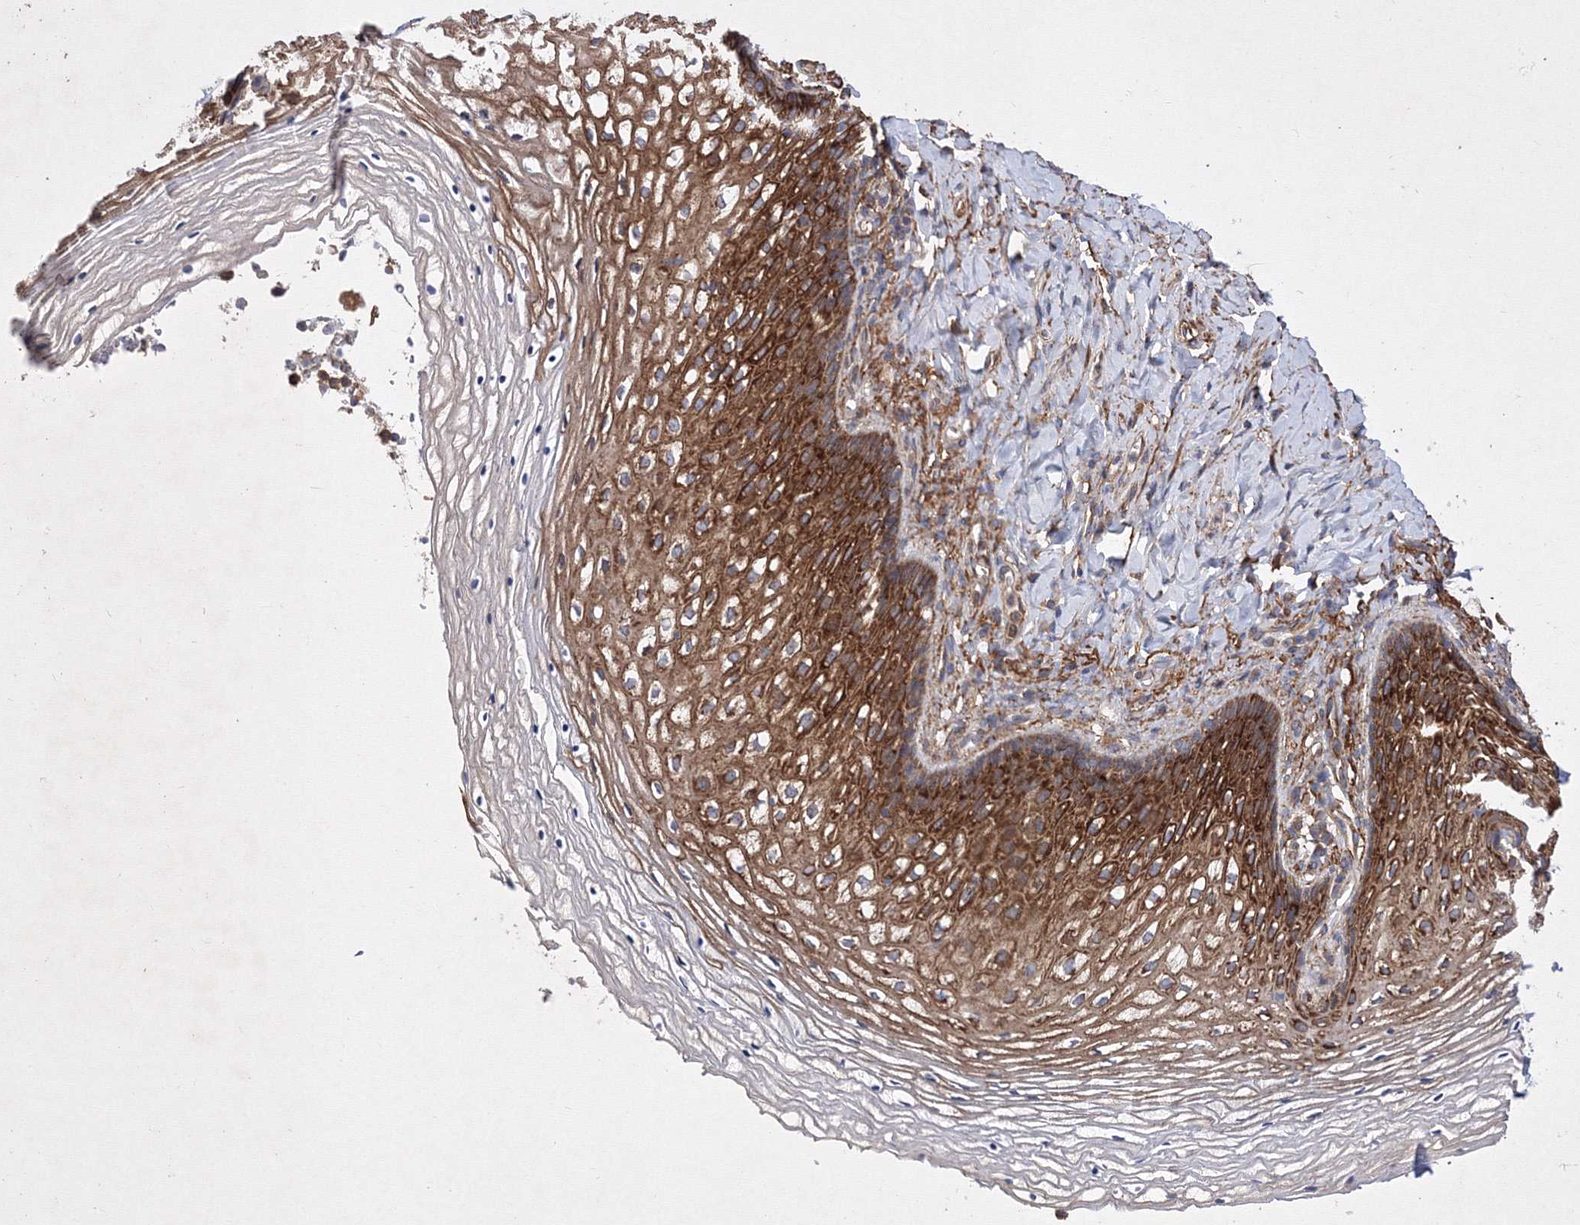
{"staining": {"intensity": "strong", "quantity": ">75%", "location": "cytoplasmic/membranous"}, "tissue": "vagina", "cell_type": "Squamous epithelial cells", "image_type": "normal", "snomed": [{"axis": "morphology", "description": "Normal tissue, NOS"}, {"axis": "topography", "description": "Vagina"}], "caption": "Strong cytoplasmic/membranous positivity is appreciated in about >75% of squamous epithelial cells in unremarkable vagina. Using DAB (brown) and hematoxylin (blue) stains, captured at high magnification using brightfield microscopy.", "gene": "SNX18", "patient": {"sex": "female", "age": 60}}